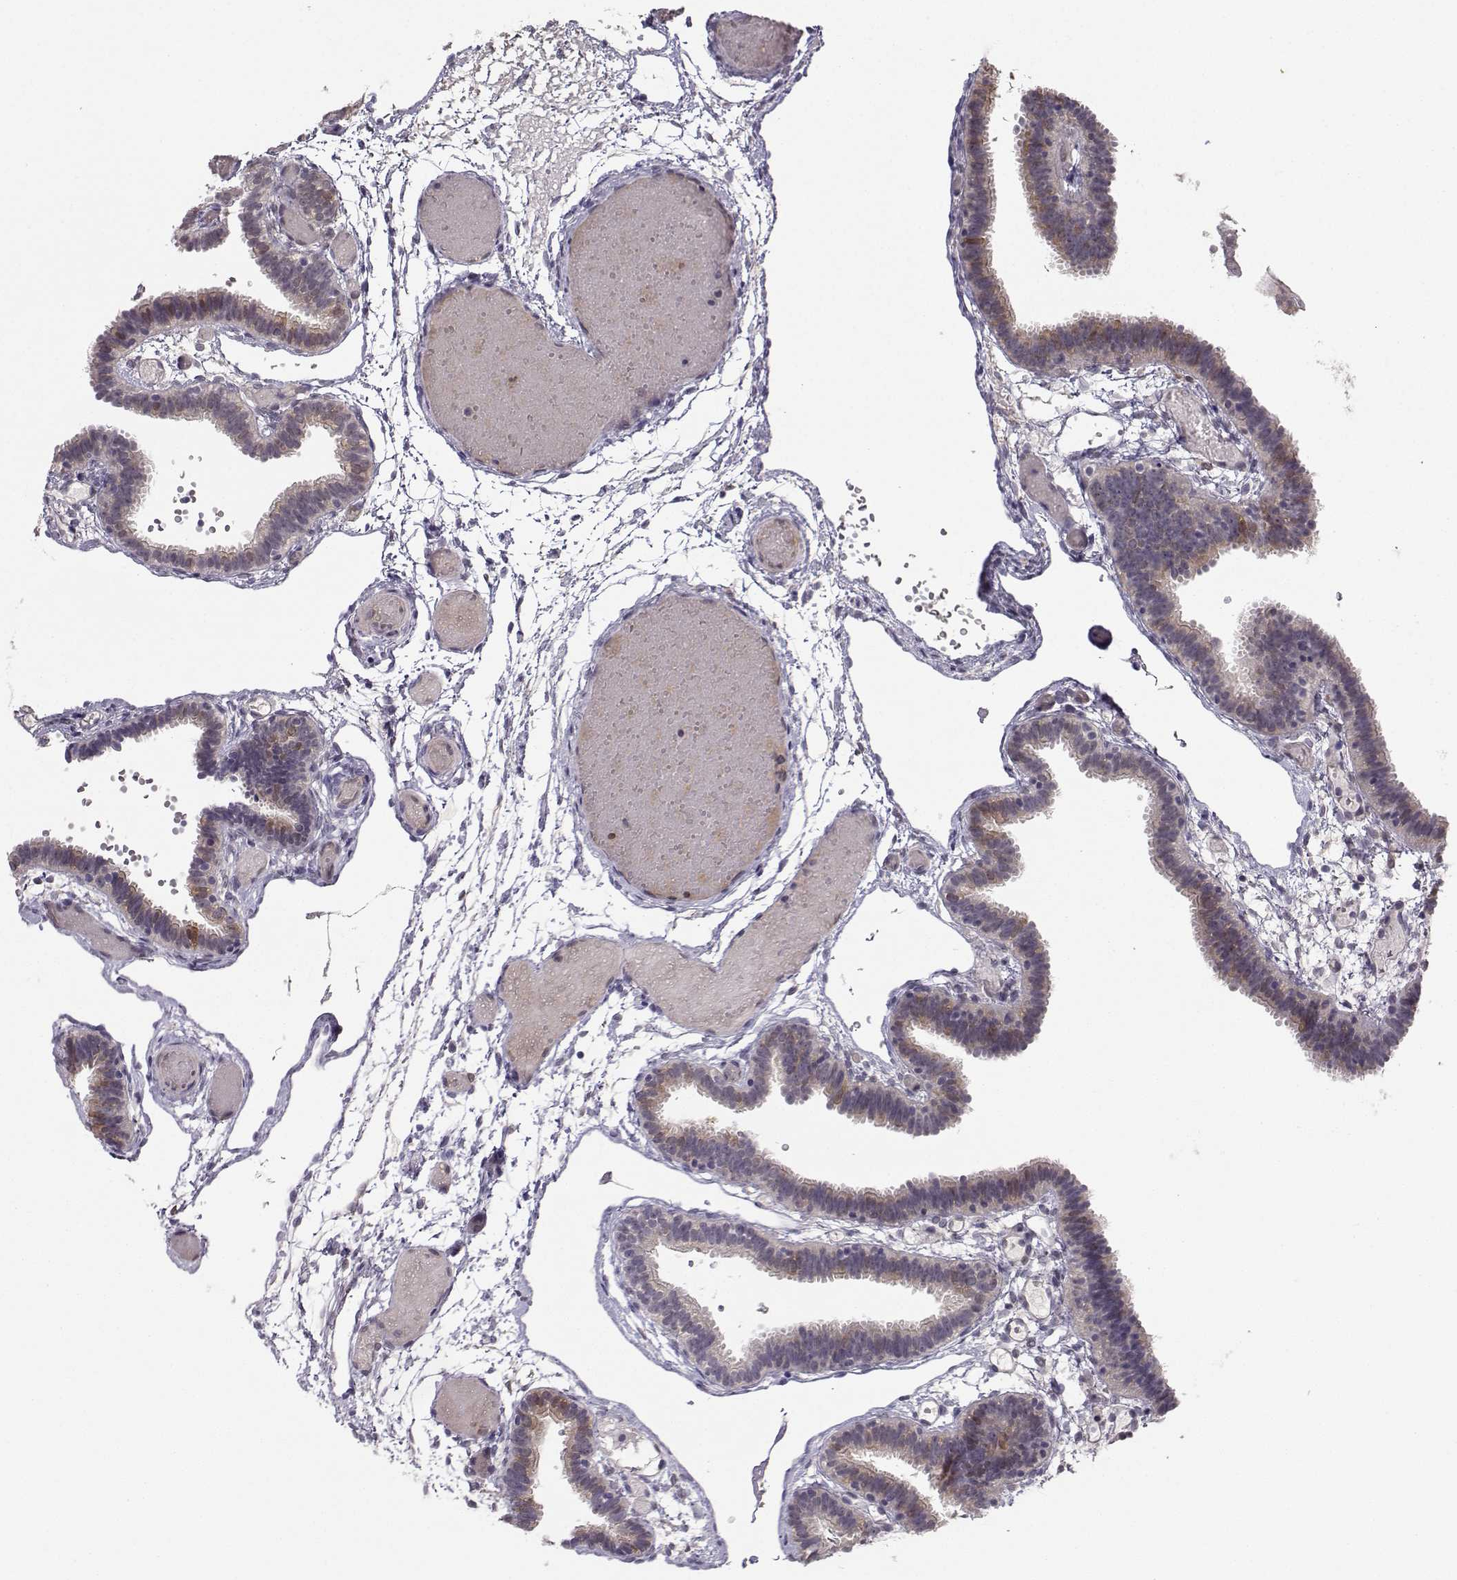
{"staining": {"intensity": "moderate", "quantity": "<25%", "location": "cytoplasmic/membranous,nuclear"}, "tissue": "fallopian tube", "cell_type": "Glandular cells", "image_type": "normal", "snomed": [{"axis": "morphology", "description": "Normal tissue, NOS"}, {"axis": "topography", "description": "Fallopian tube"}], "caption": "Normal fallopian tube reveals moderate cytoplasmic/membranous,nuclear staining in about <25% of glandular cells, visualized by immunohistochemistry. Immunohistochemistry stains the protein in brown and the nuclei are stained blue.", "gene": "NQO1", "patient": {"sex": "female", "age": 37}}